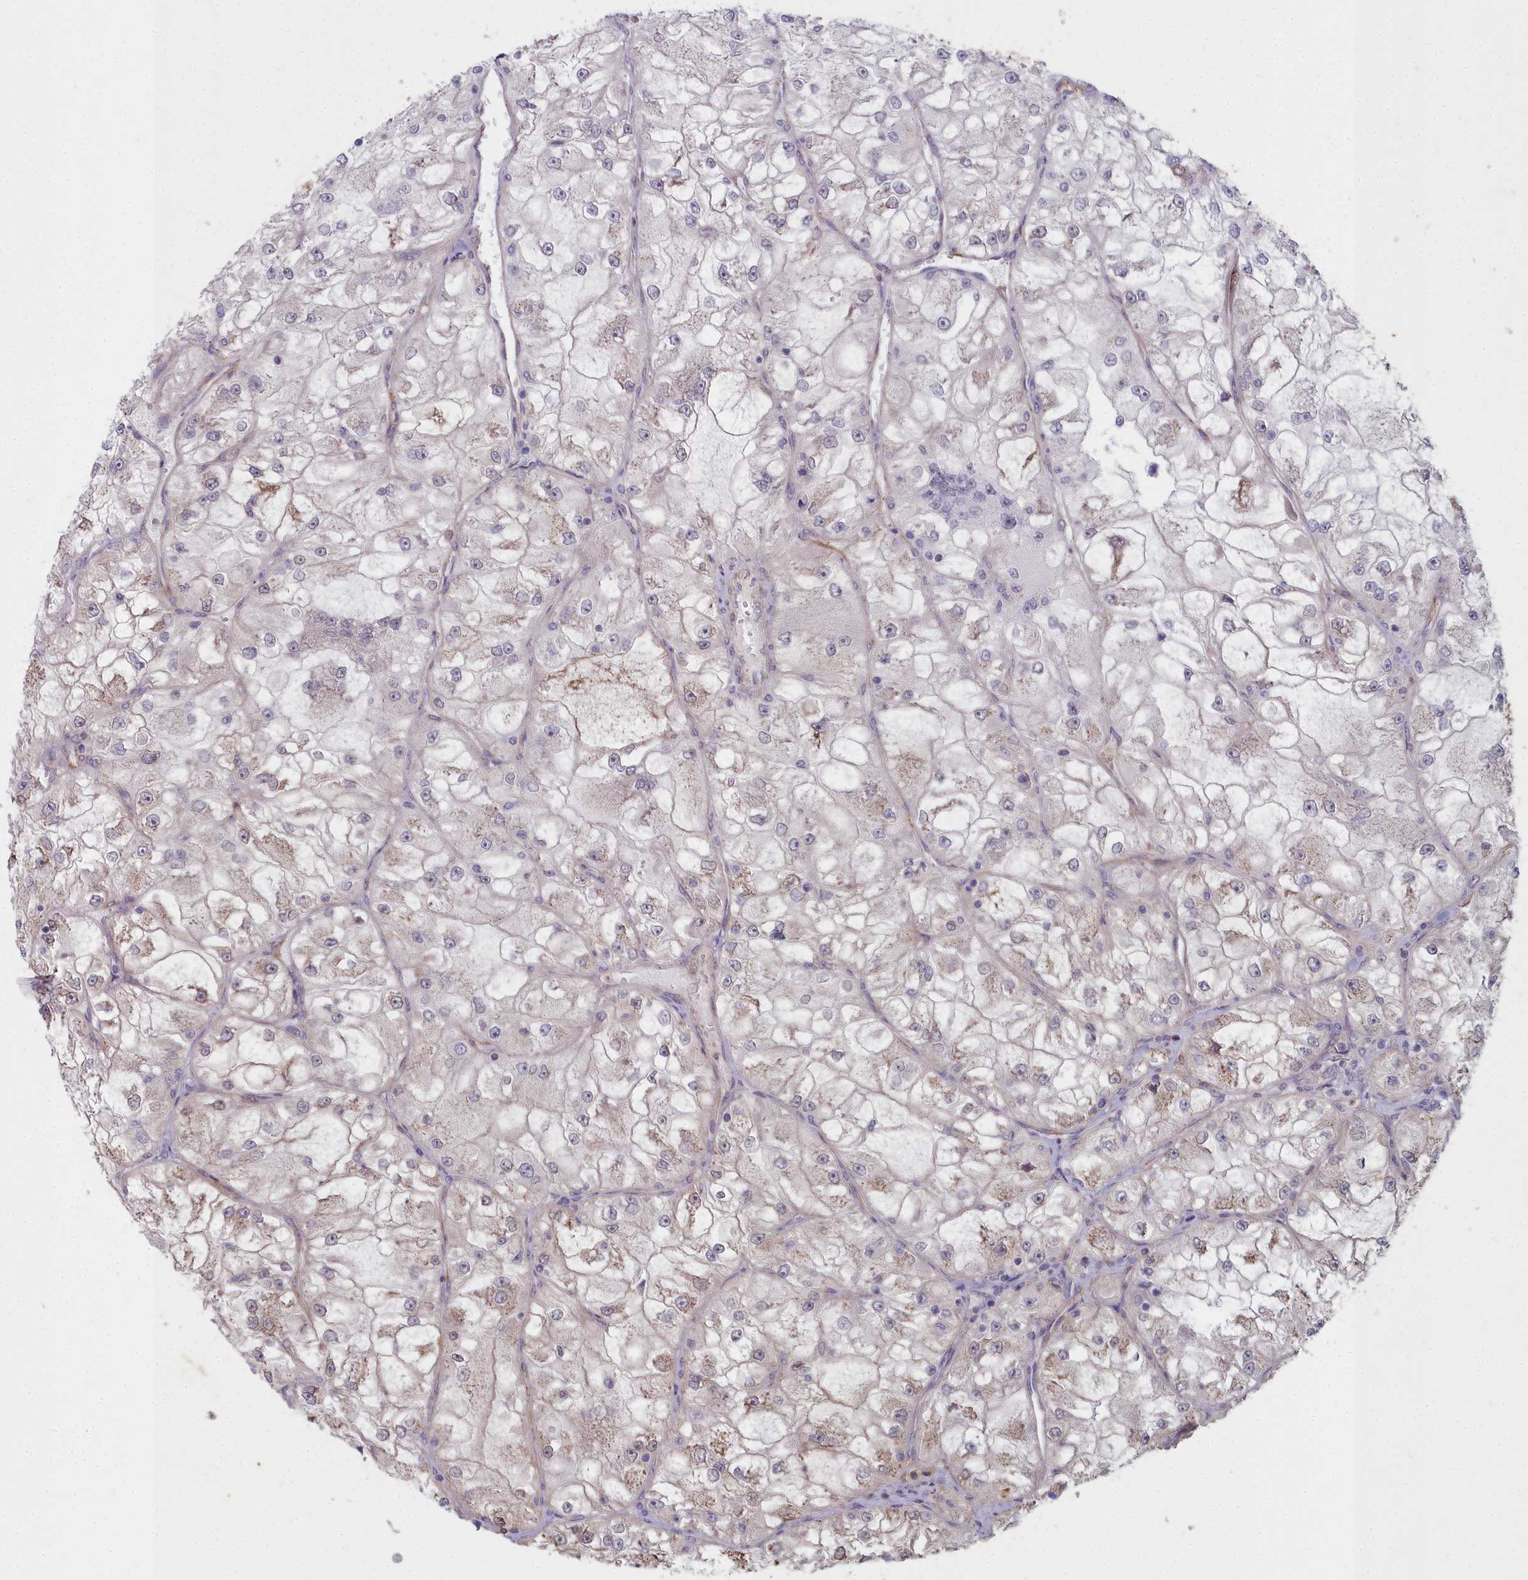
{"staining": {"intensity": "moderate", "quantity": "<25%", "location": "cytoplasmic/membranous"}, "tissue": "renal cancer", "cell_type": "Tumor cells", "image_type": "cancer", "snomed": [{"axis": "morphology", "description": "Adenocarcinoma, NOS"}, {"axis": "topography", "description": "Kidney"}], "caption": "A histopathology image showing moderate cytoplasmic/membranous staining in approximately <25% of tumor cells in adenocarcinoma (renal), as visualized by brown immunohistochemical staining.", "gene": "ZNF626", "patient": {"sex": "female", "age": 72}}